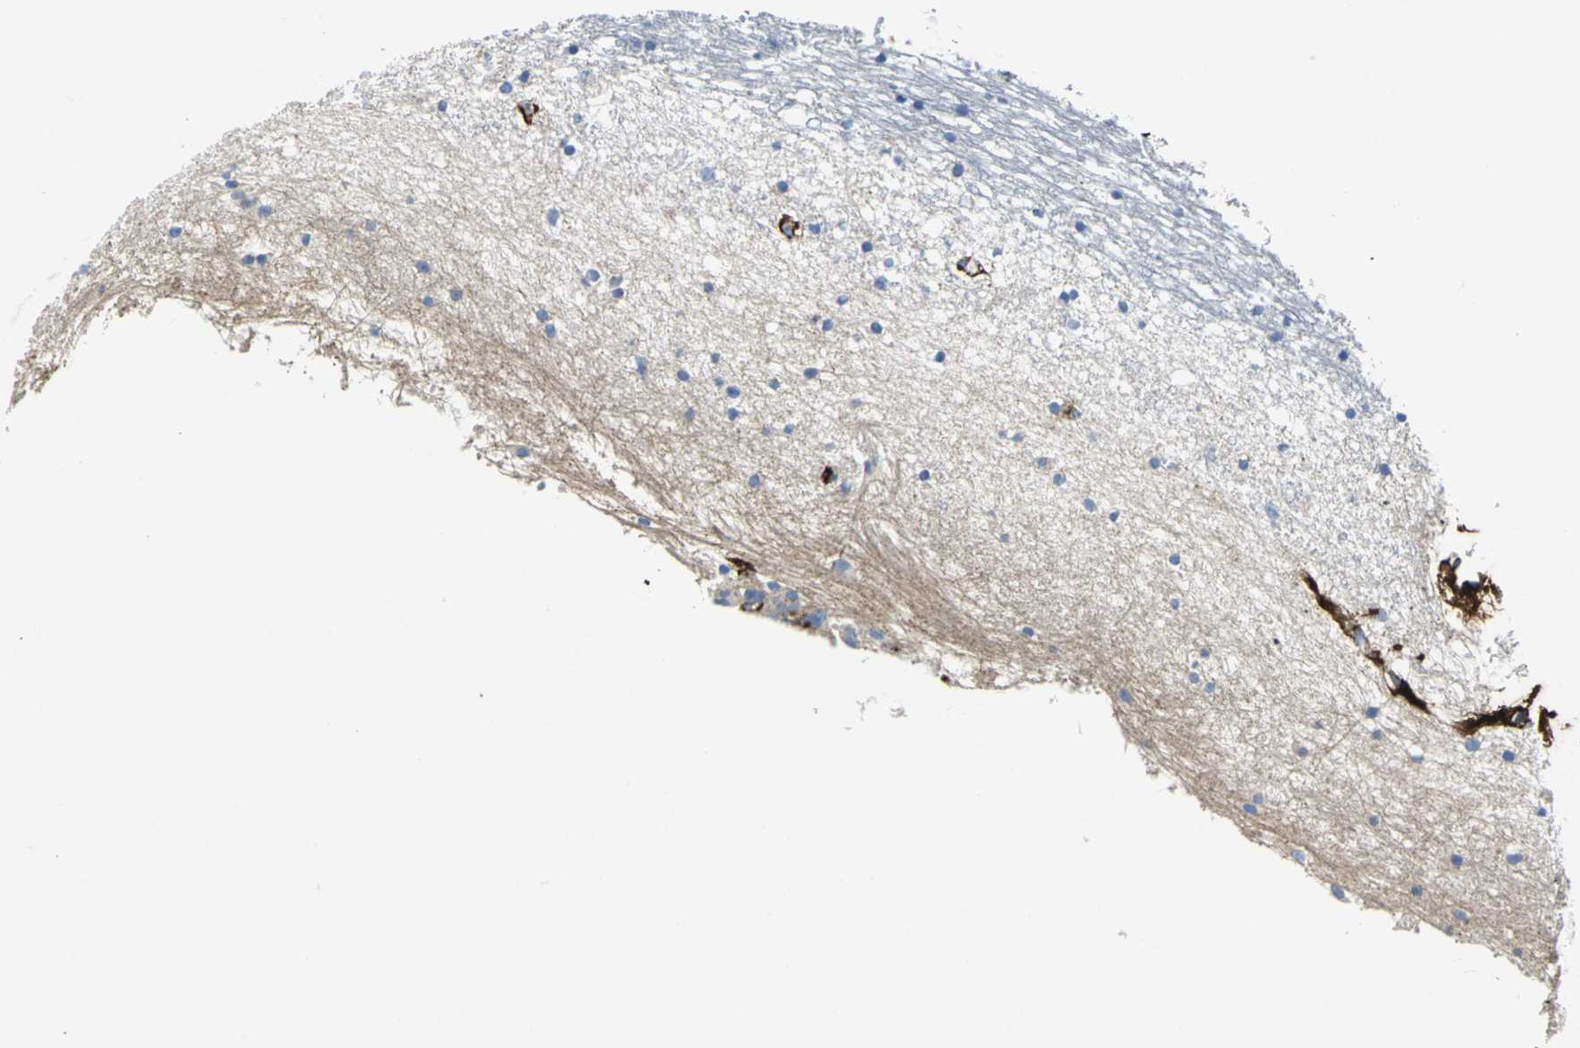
{"staining": {"intensity": "negative", "quantity": "none", "location": "none"}, "tissue": "caudate", "cell_type": "Glial cells", "image_type": "normal", "snomed": [{"axis": "morphology", "description": "Normal tissue, NOS"}, {"axis": "topography", "description": "Lateral ventricle wall"}], "caption": "Immunohistochemistry (IHC) histopathology image of unremarkable caudate stained for a protein (brown), which displays no staining in glial cells. The staining was performed using DAB to visualize the protein expression in brown, while the nuclei were stained in blue with hematoxylin (Magnification: 20x).", "gene": "EFNB3", "patient": {"sex": "male", "age": 45}}